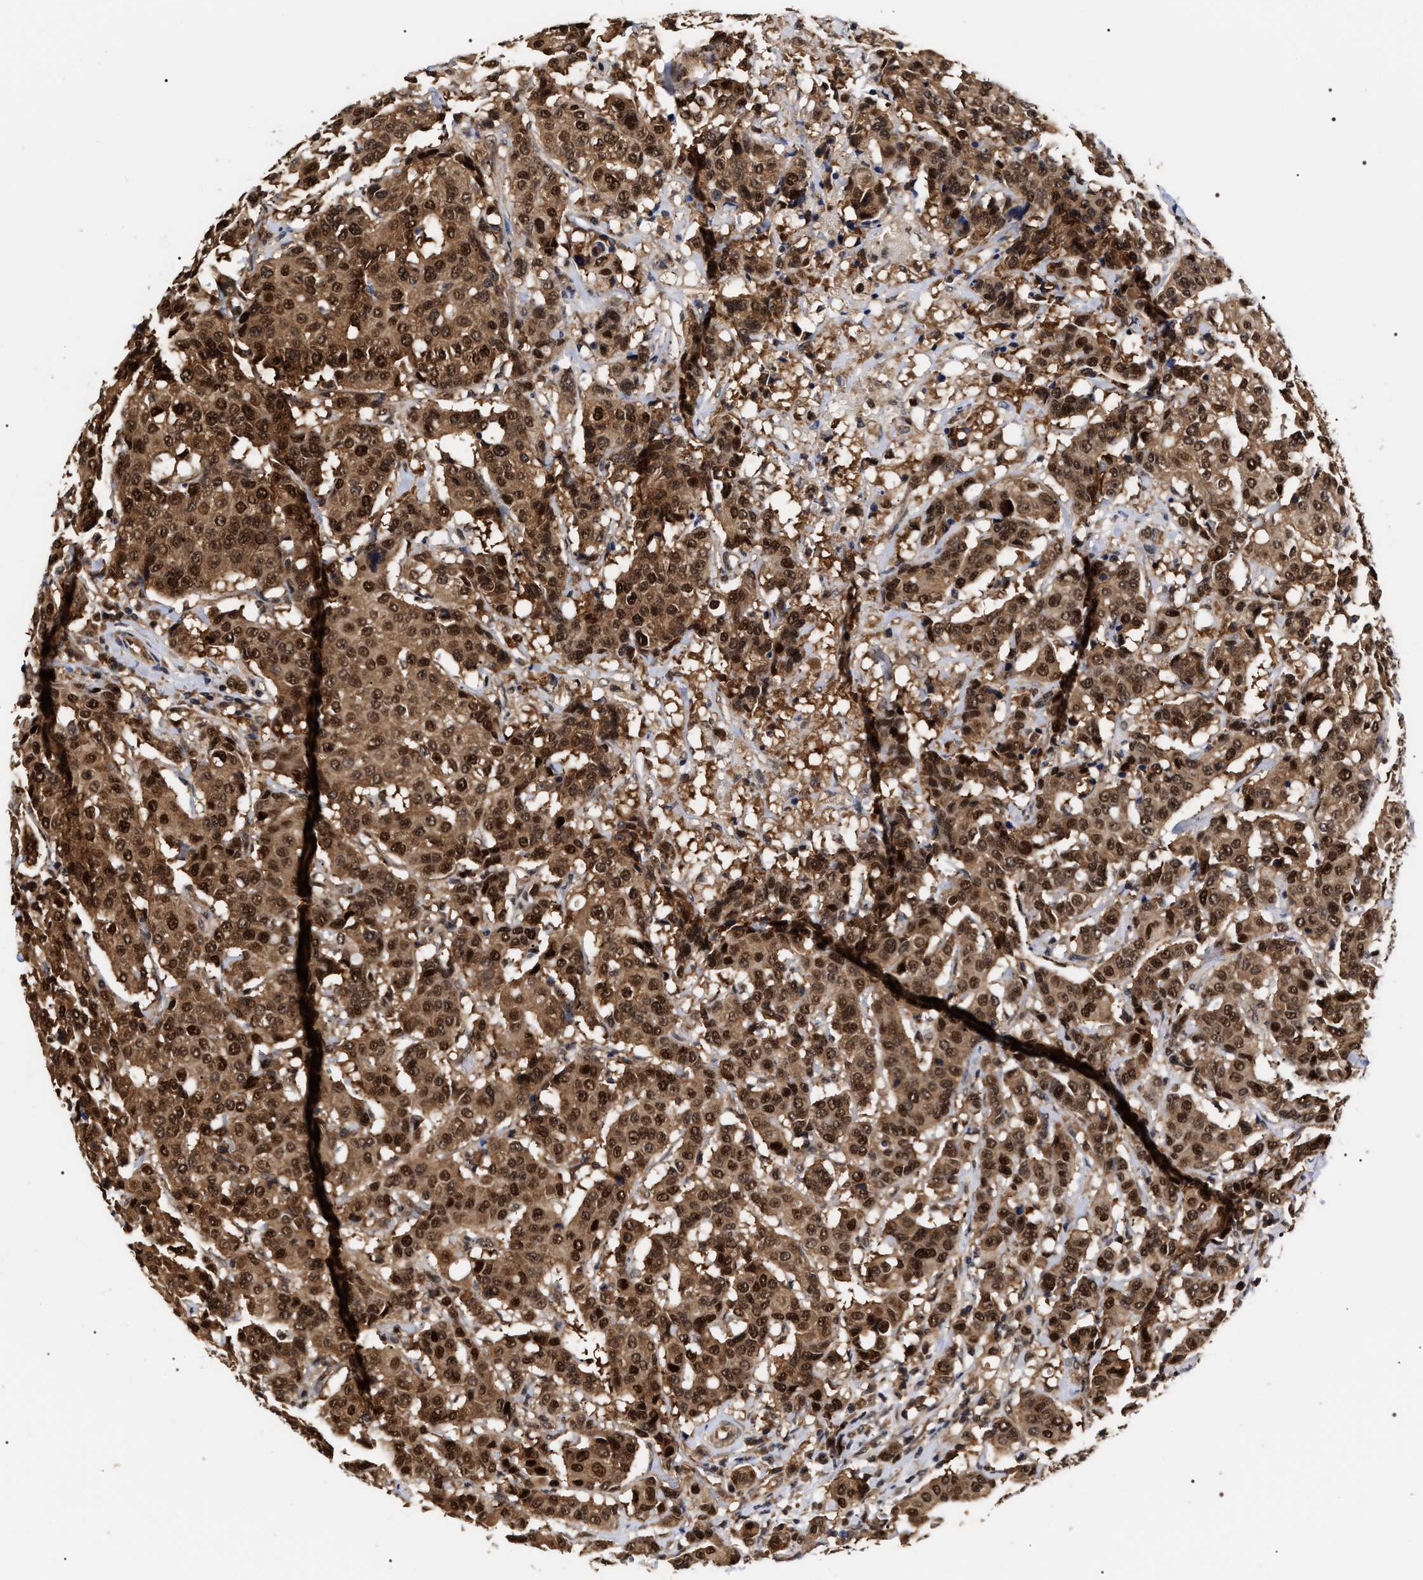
{"staining": {"intensity": "strong", "quantity": ">75%", "location": "cytoplasmic/membranous,nuclear"}, "tissue": "breast cancer", "cell_type": "Tumor cells", "image_type": "cancer", "snomed": [{"axis": "morphology", "description": "Duct carcinoma"}, {"axis": "topography", "description": "Breast"}], "caption": "A brown stain labels strong cytoplasmic/membranous and nuclear positivity of a protein in breast cancer tumor cells. (DAB (3,3'-diaminobenzidine) IHC, brown staining for protein, blue staining for nuclei).", "gene": "BAG6", "patient": {"sex": "female", "age": 27}}